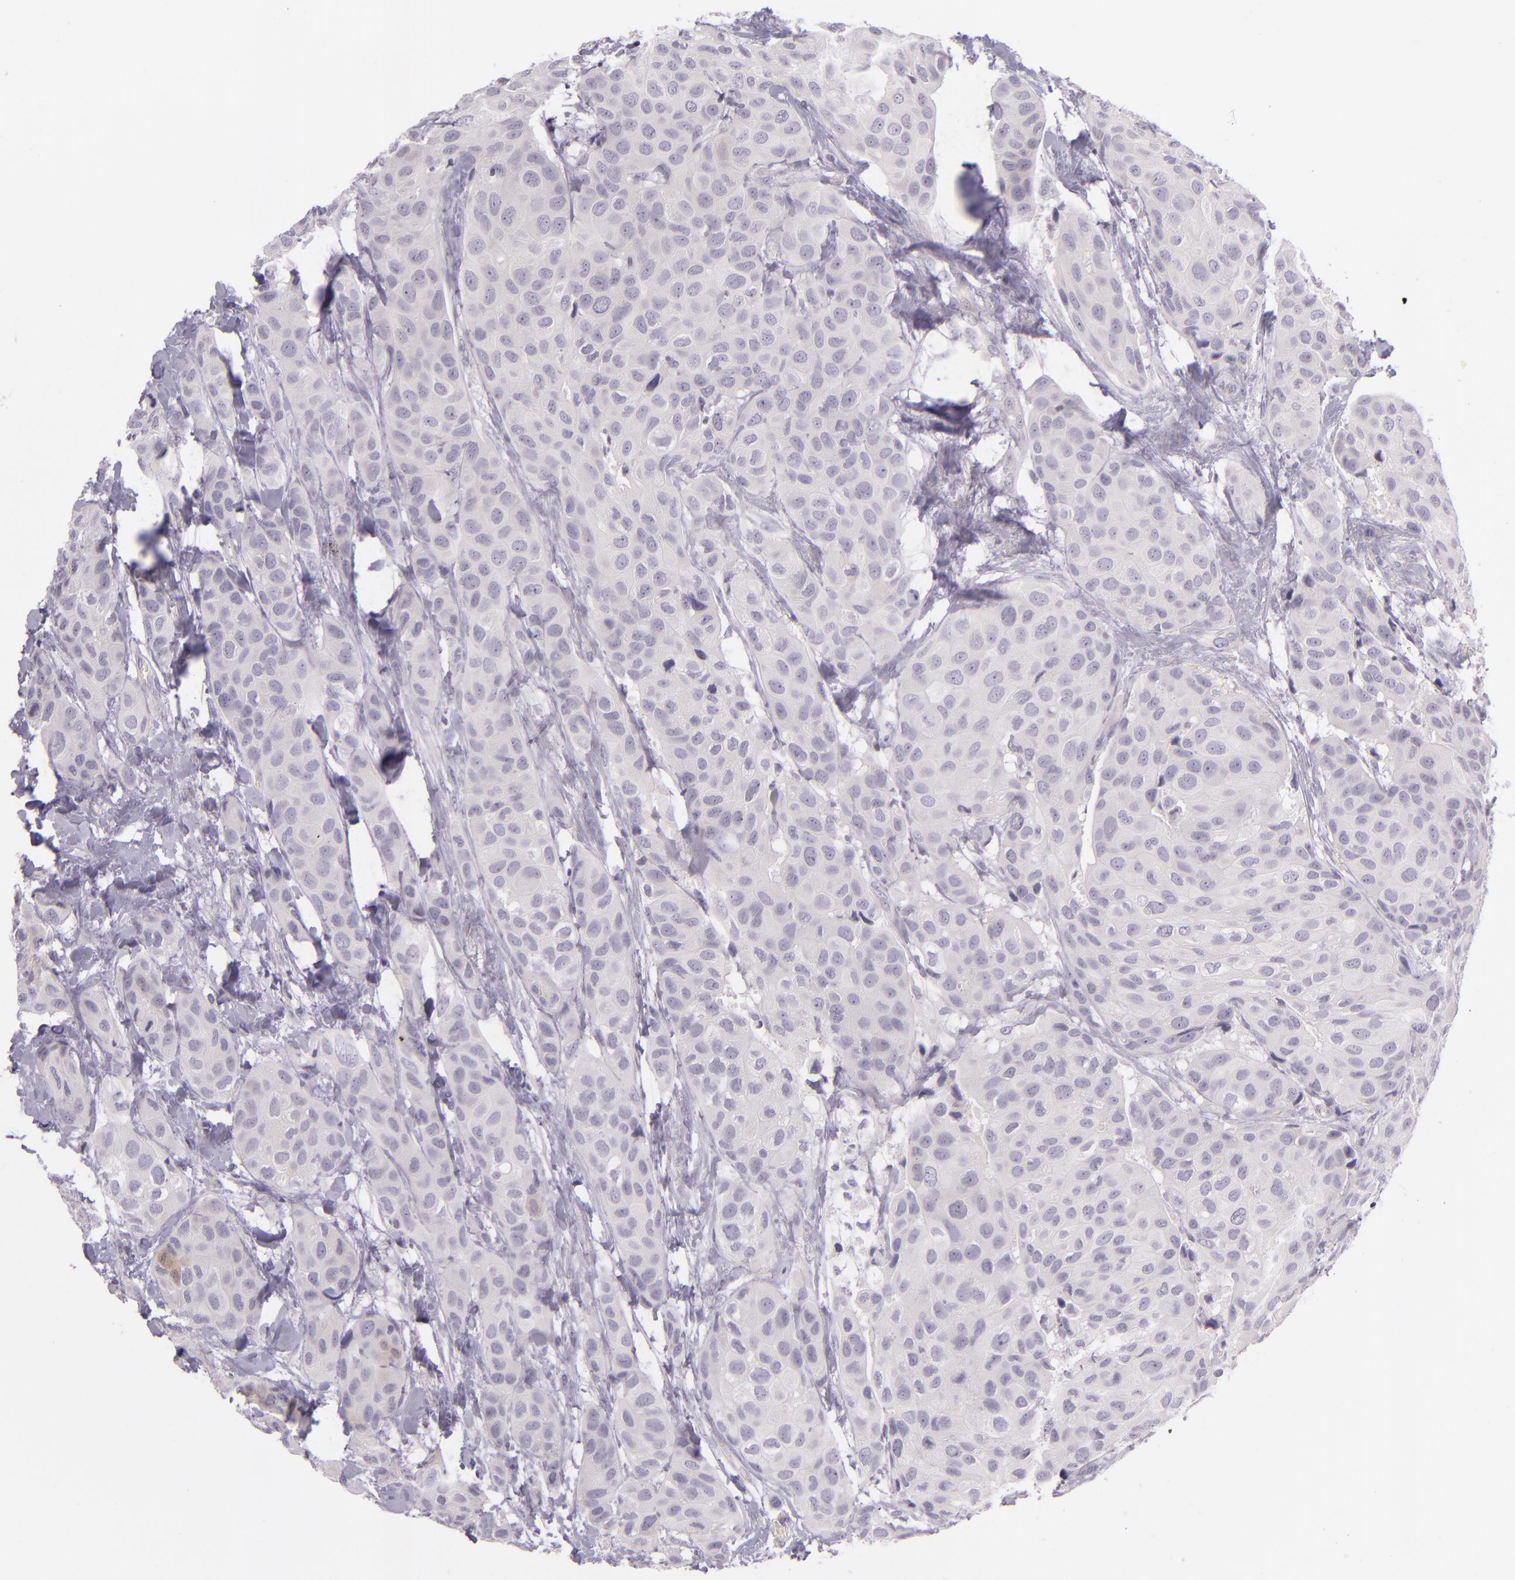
{"staining": {"intensity": "negative", "quantity": "none", "location": "none"}, "tissue": "breast cancer", "cell_type": "Tumor cells", "image_type": "cancer", "snomed": [{"axis": "morphology", "description": "Duct carcinoma"}, {"axis": "topography", "description": "Breast"}], "caption": "Immunohistochemistry of intraductal carcinoma (breast) exhibits no staining in tumor cells.", "gene": "CBS", "patient": {"sex": "female", "age": 68}}